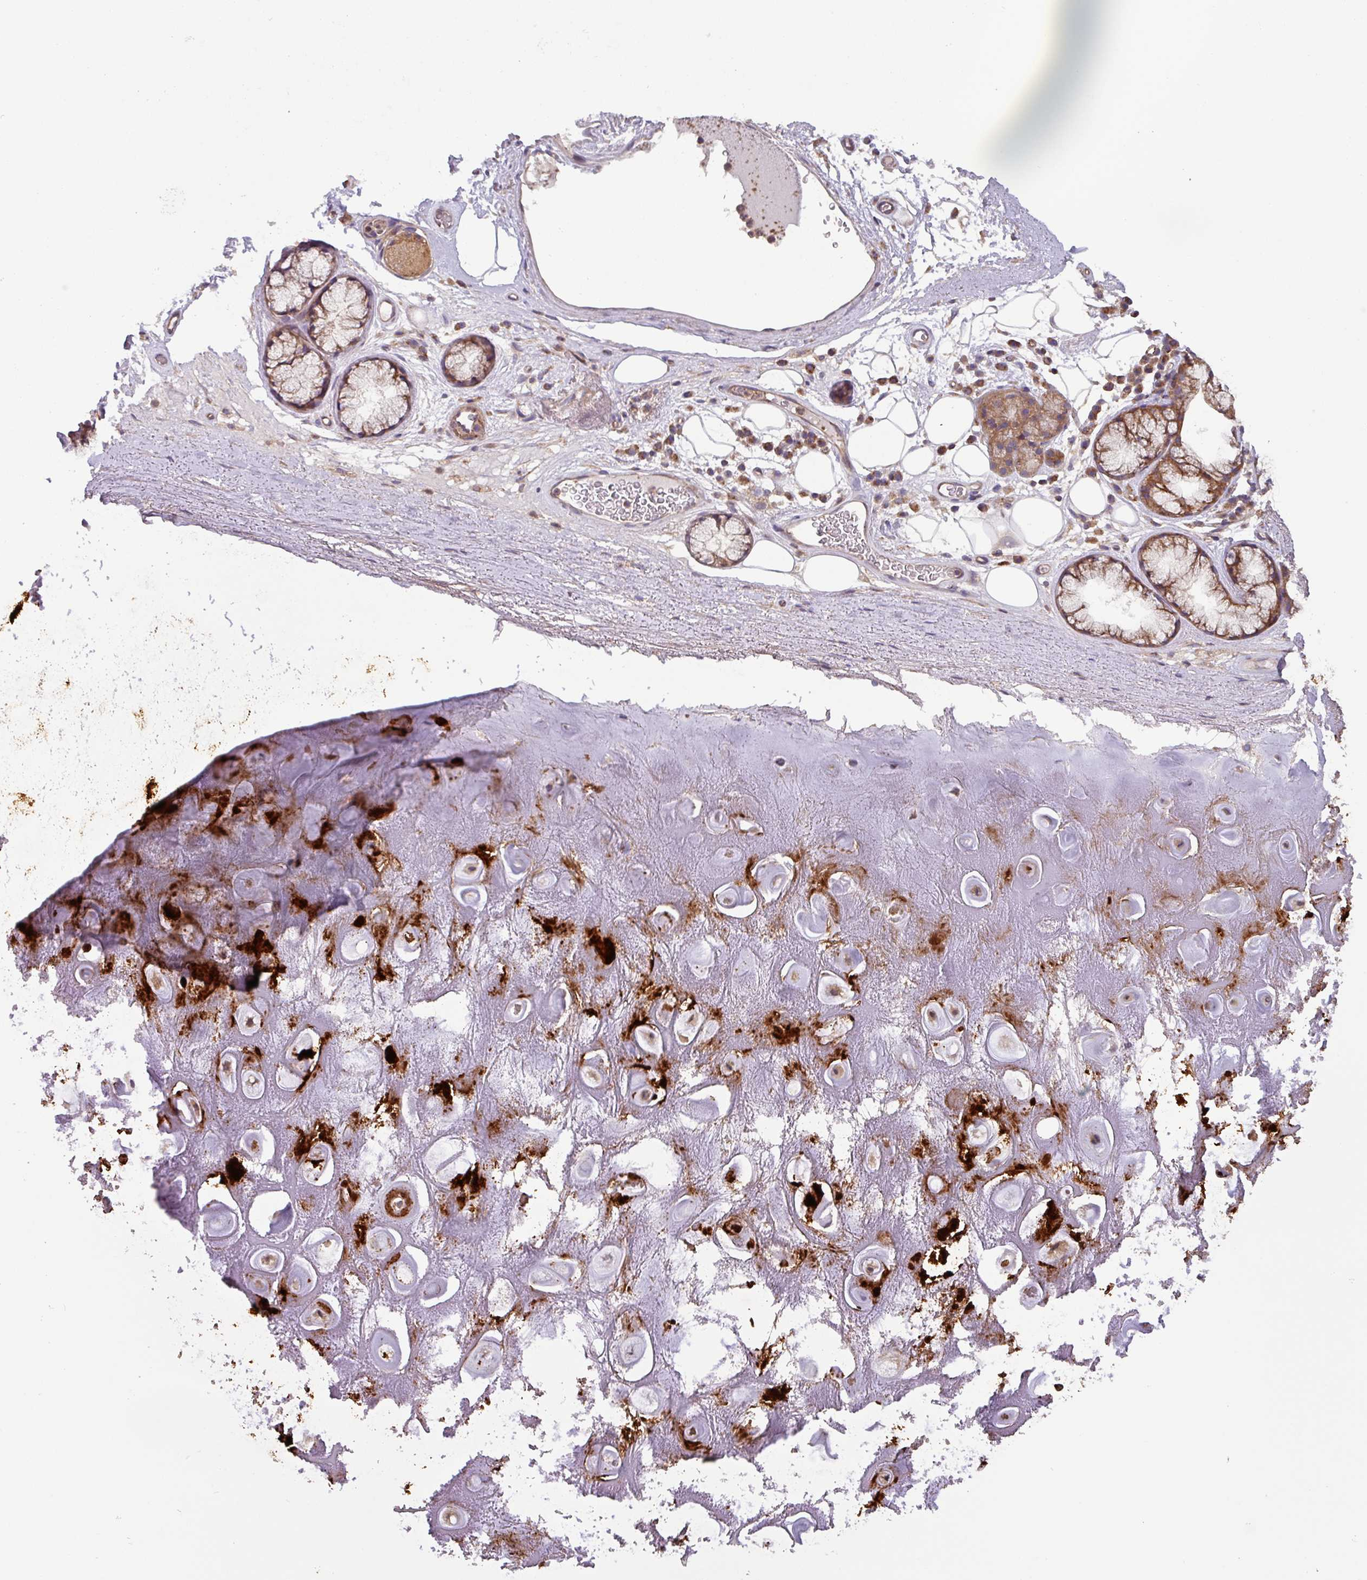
{"staining": {"intensity": "negative", "quantity": "none", "location": "none"}, "tissue": "adipose tissue", "cell_type": "Adipocytes", "image_type": "normal", "snomed": [{"axis": "morphology", "description": "Normal tissue, NOS"}, {"axis": "topography", "description": "Cartilage tissue"}], "caption": "This is an immunohistochemistry histopathology image of unremarkable adipose tissue. There is no expression in adipocytes.", "gene": "PLEKHD1", "patient": {"sex": "male", "age": 81}}